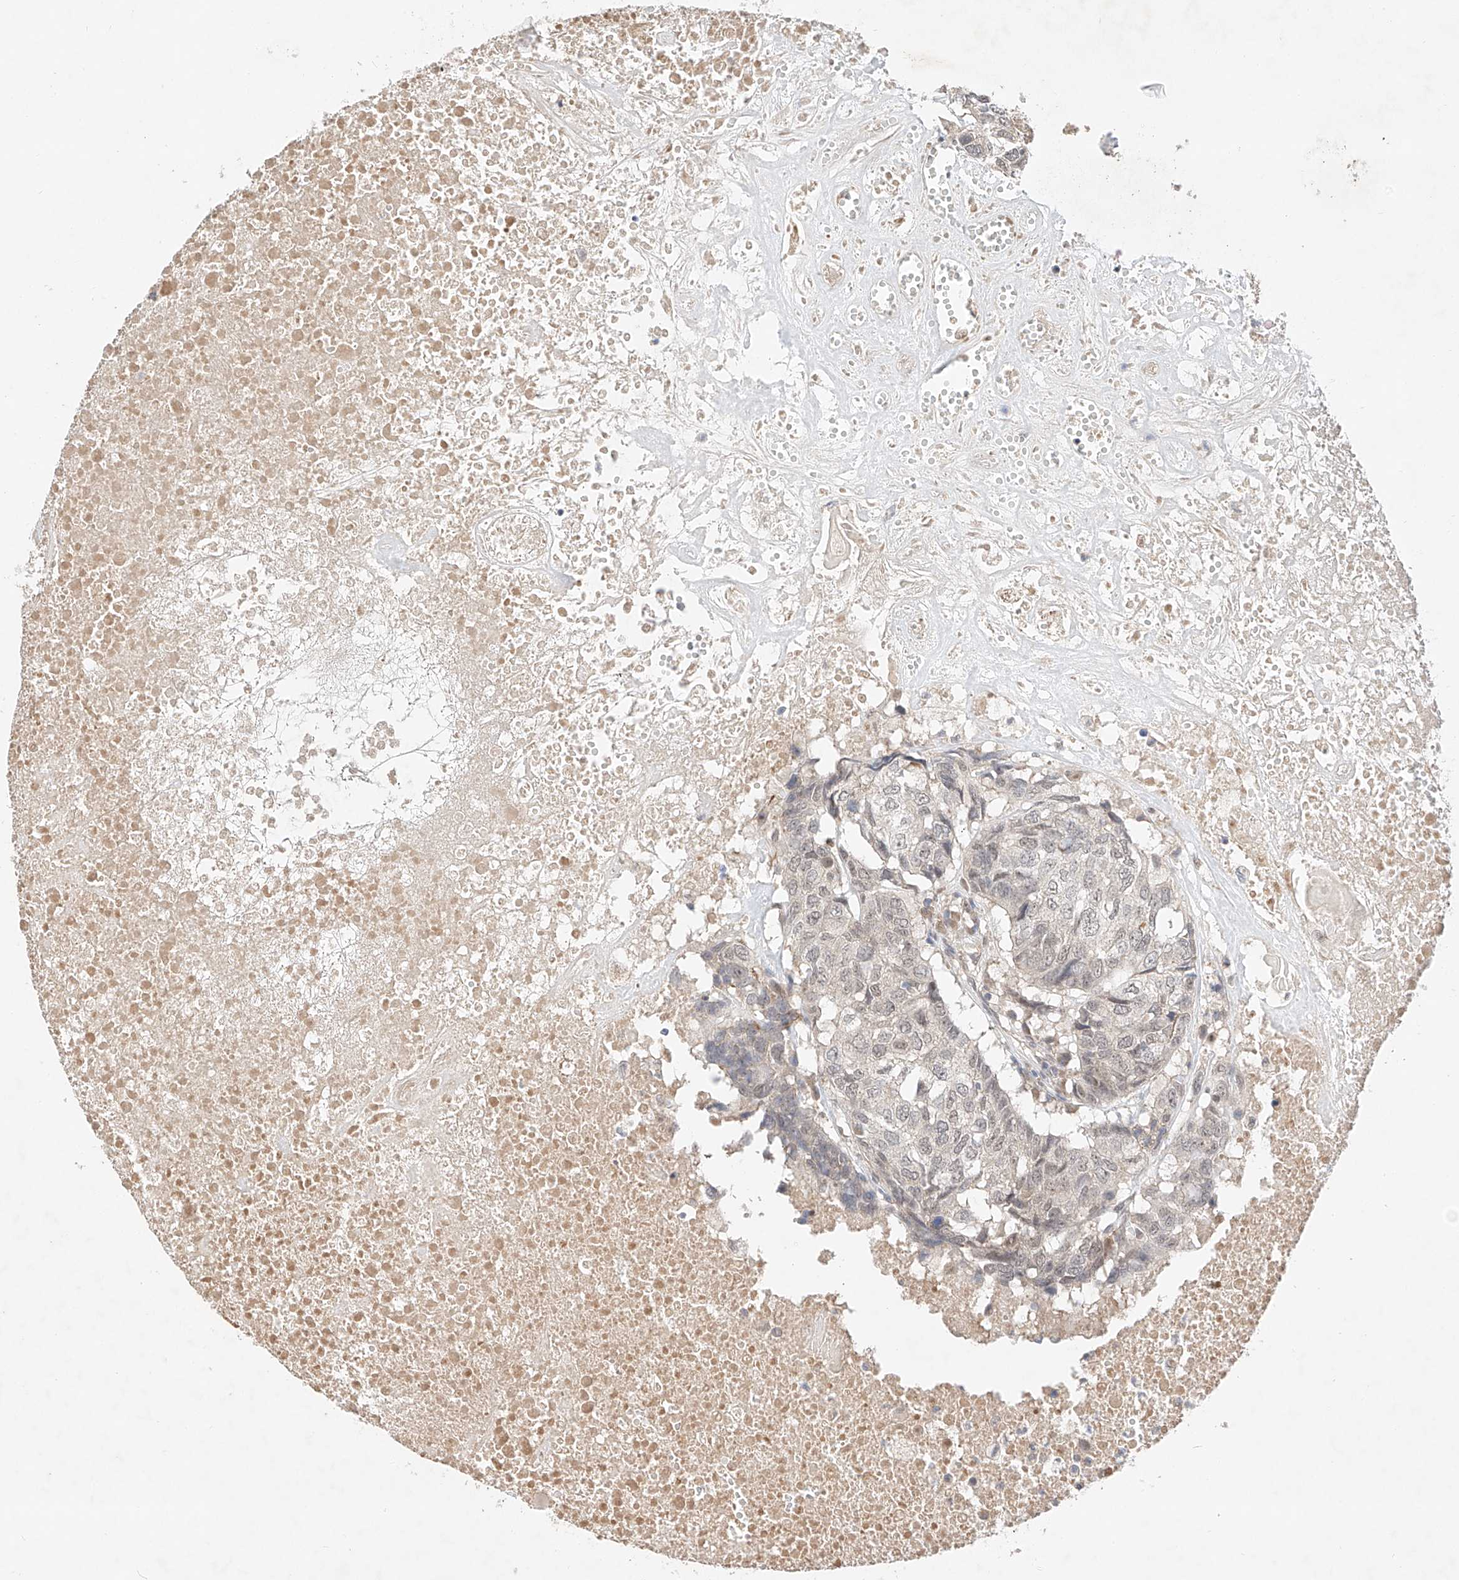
{"staining": {"intensity": "negative", "quantity": "none", "location": "none"}, "tissue": "head and neck cancer", "cell_type": "Tumor cells", "image_type": "cancer", "snomed": [{"axis": "morphology", "description": "Squamous cell carcinoma, NOS"}, {"axis": "topography", "description": "Head-Neck"}], "caption": "The micrograph exhibits no significant expression in tumor cells of head and neck cancer.", "gene": "IL22RA2", "patient": {"sex": "male", "age": 66}}